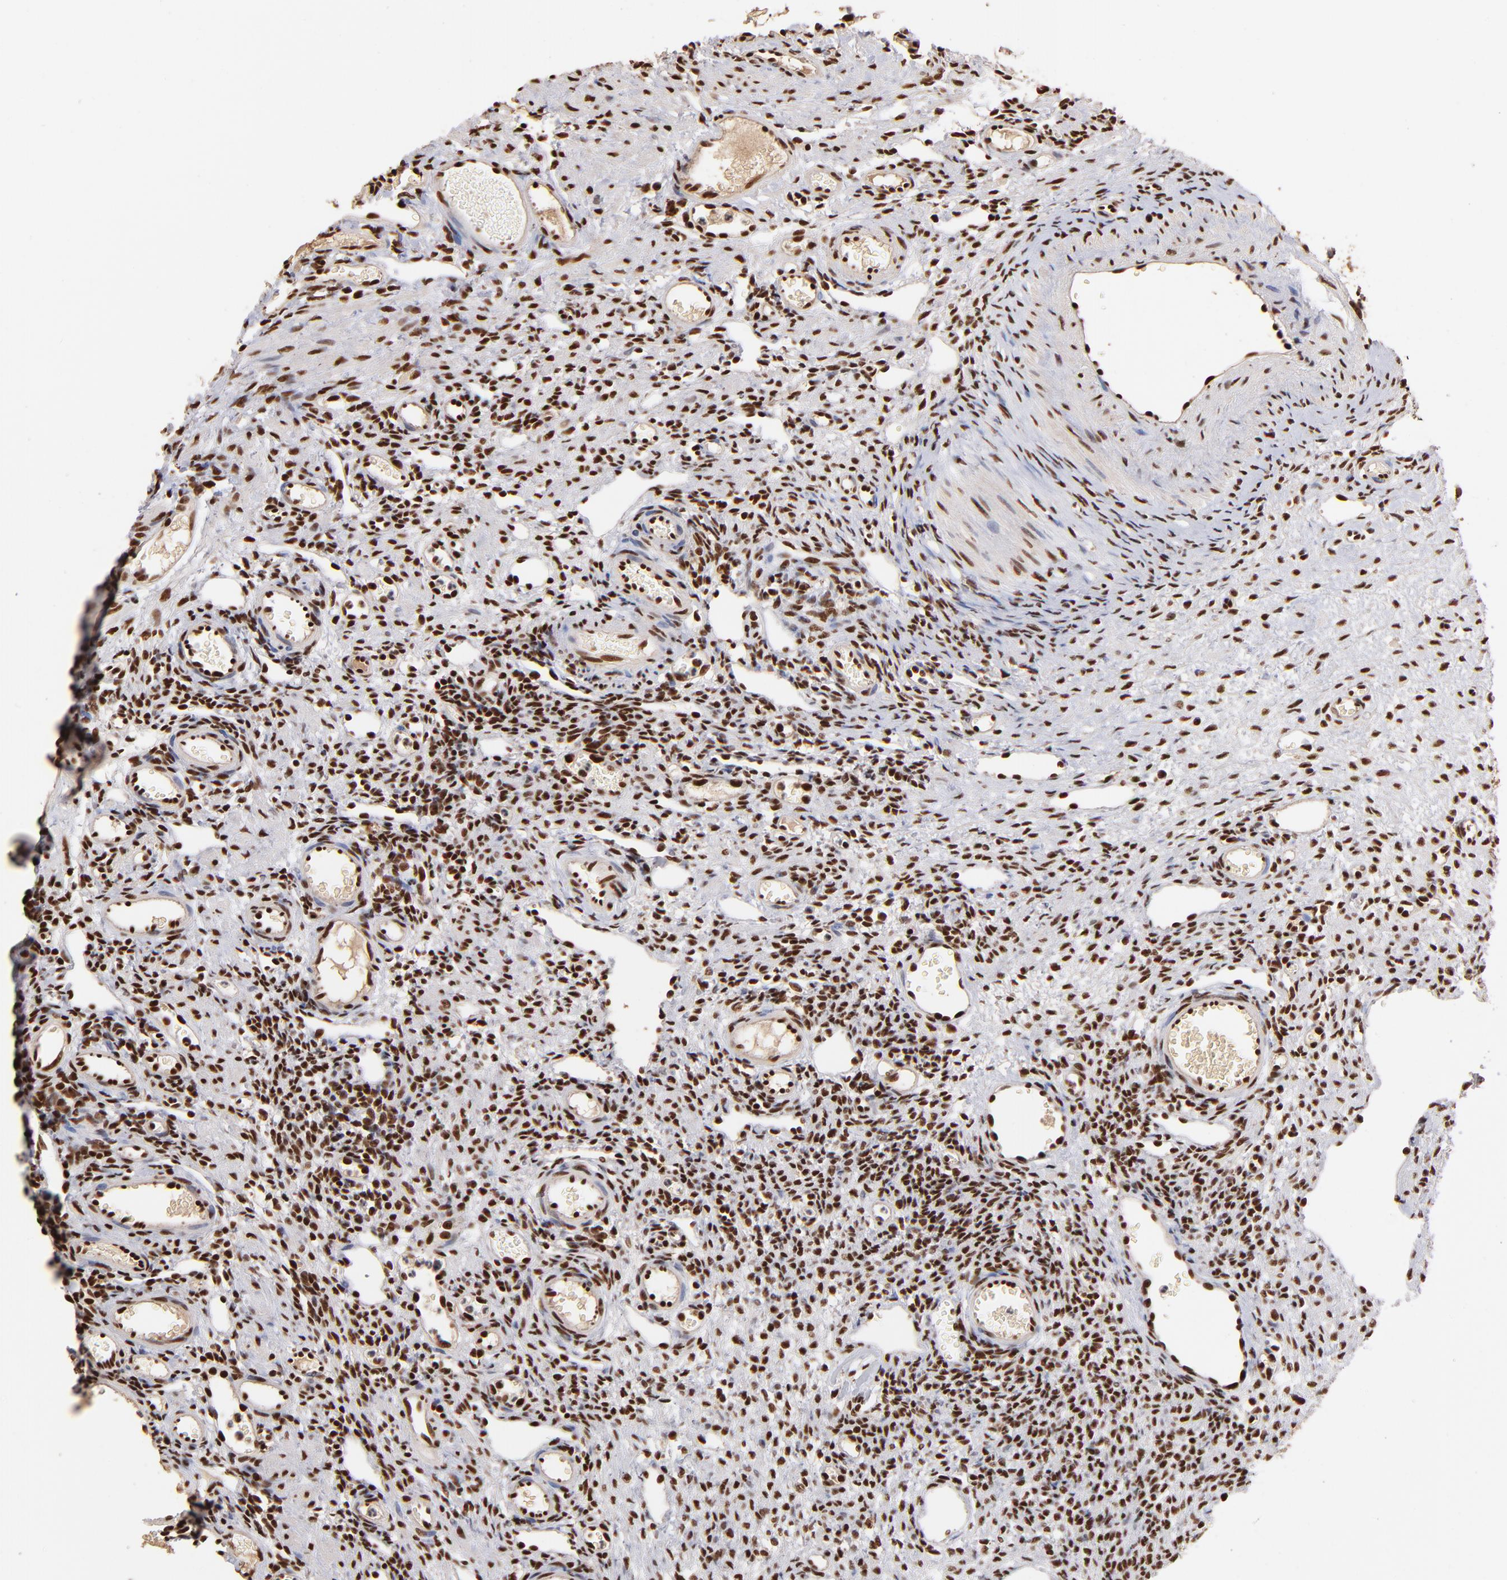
{"staining": {"intensity": "strong", "quantity": ">75%", "location": "nuclear"}, "tissue": "ovary", "cell_type": "Ovarian stroma cells", "image_type": "normal", "snomed": [{"axis": "morphology", "description": "Normal tissue, NOS"}, {"axis": "topography", "description": "Ovary"}], "caption": "Immunohistochemical staining of normal human ovary reveals high levels of strong nuclear staining in about >75% of ovarian stroma cells.", "gene": "ZNF146", "patient": {"sex": "female", "age": 33}}